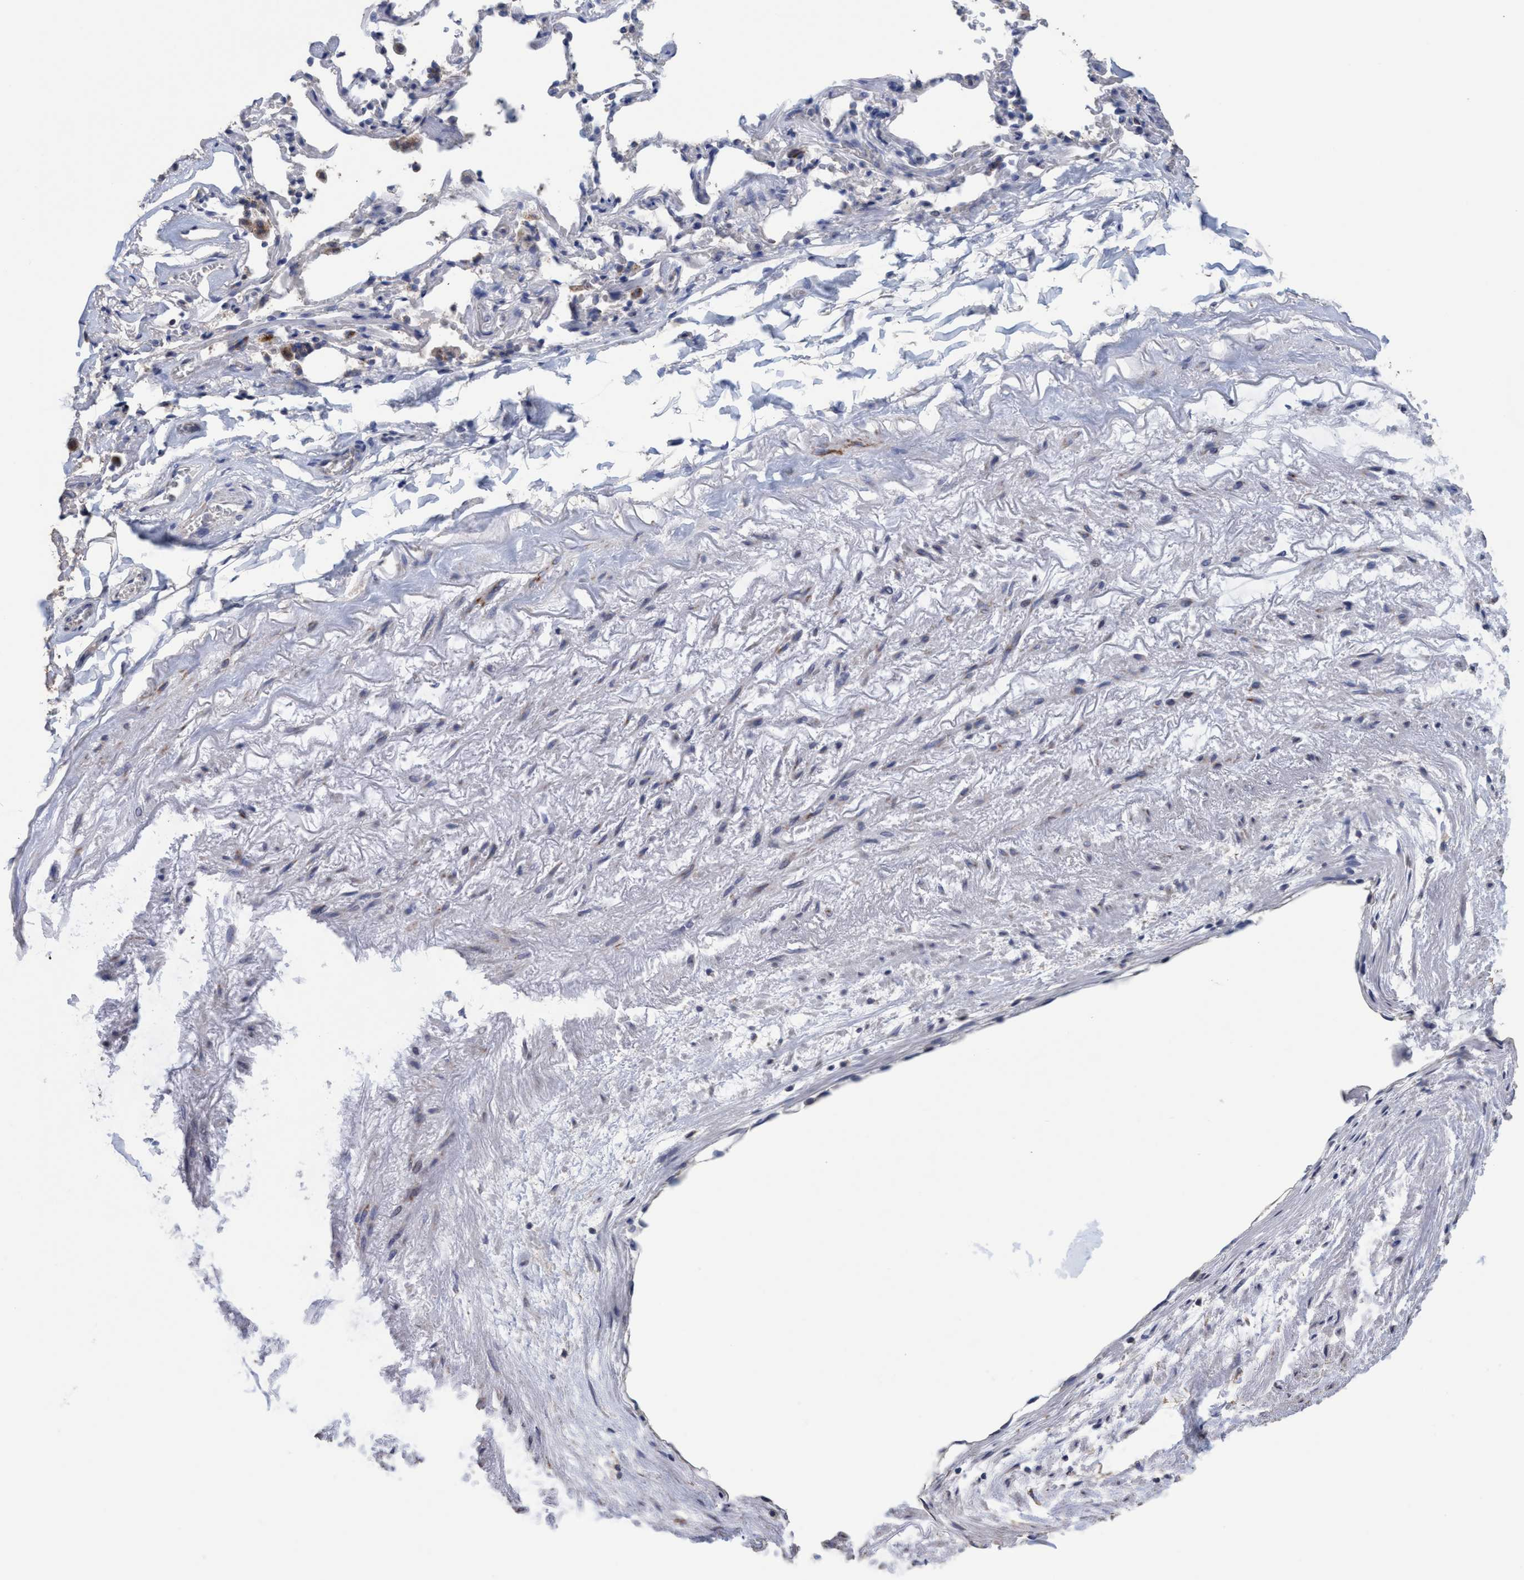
{"staining": {"intensity": "negative", "quantity": "none", "location": "none"}, "tissue": "adipose tissue", "cell_type": "Adipocytes", "image_type": "normal", "snomed": [{"axis": "morphology", "description": "Normal tissue, NOS"}, {"axis": "topography", "description": "Cartilage tissue"}, {"axis": "topography", "description": "Lung"}], "caption": "Human adipose tissue stained for a protein using immunohistochemistry reveals no positivity in adipocytes.", "gene": "RSAD1", "patient": {"sex": "female", "age": 77}}